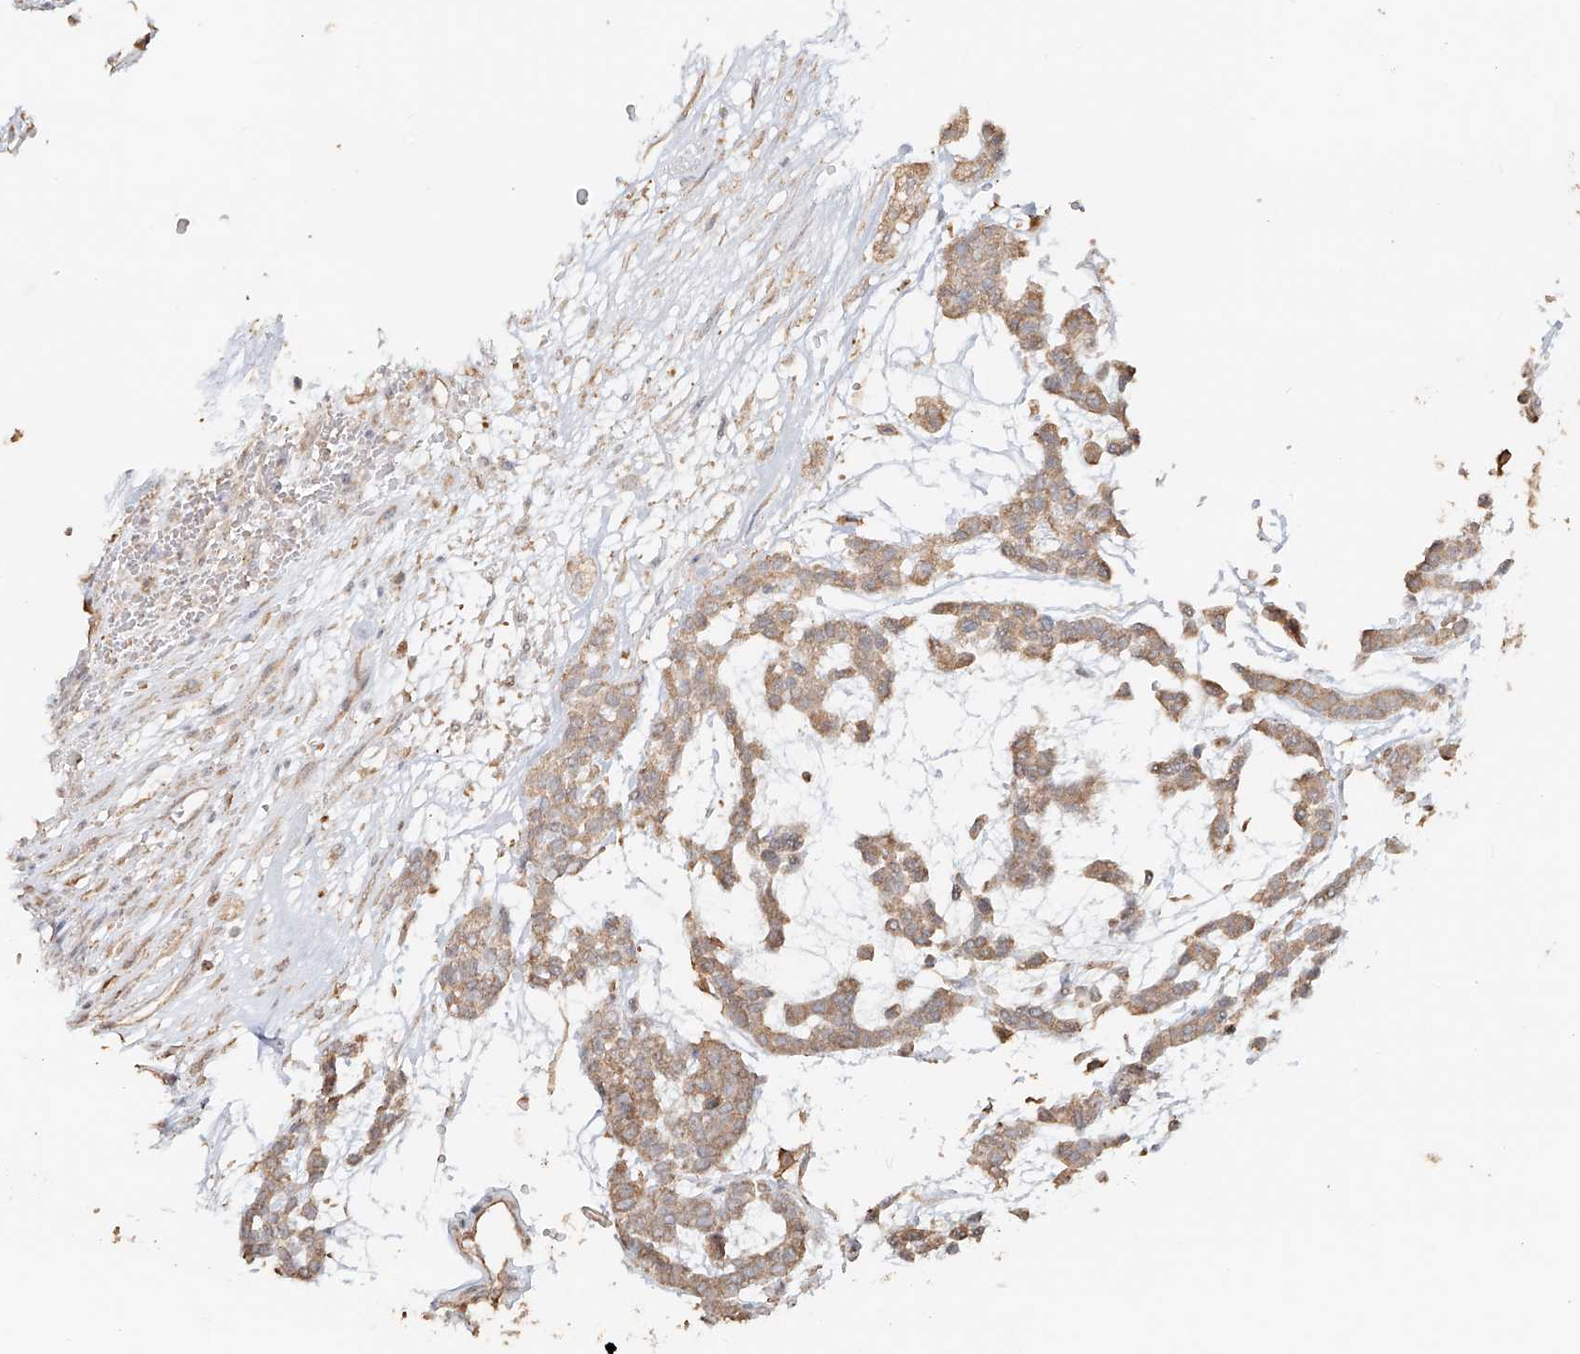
{"staining": {"intensity": "moderate", "quantity": "25%-75%", "location": "cytoplasmic/membranous"}, "tissue": "head and neck cancer", "cell_type": "Tumor cells", "image_type": "cancer", "snomed": [{"axis": "morphology", "description": "Adenocarcinoma, NOS"}, {"axis": "morphology", "description": "Adenoma, NOS"}, {"axis": "topography", "description": "Head-Neck"}], "caption": "This is a micrograph of immunohistochemistry (IHC) staining of head and neck cancer, which shows moderate staining in the cytoplasmic/membranous of tumor cells.", "gene": "NPHS1", "patient": {"sex": "female", "age": 55}}